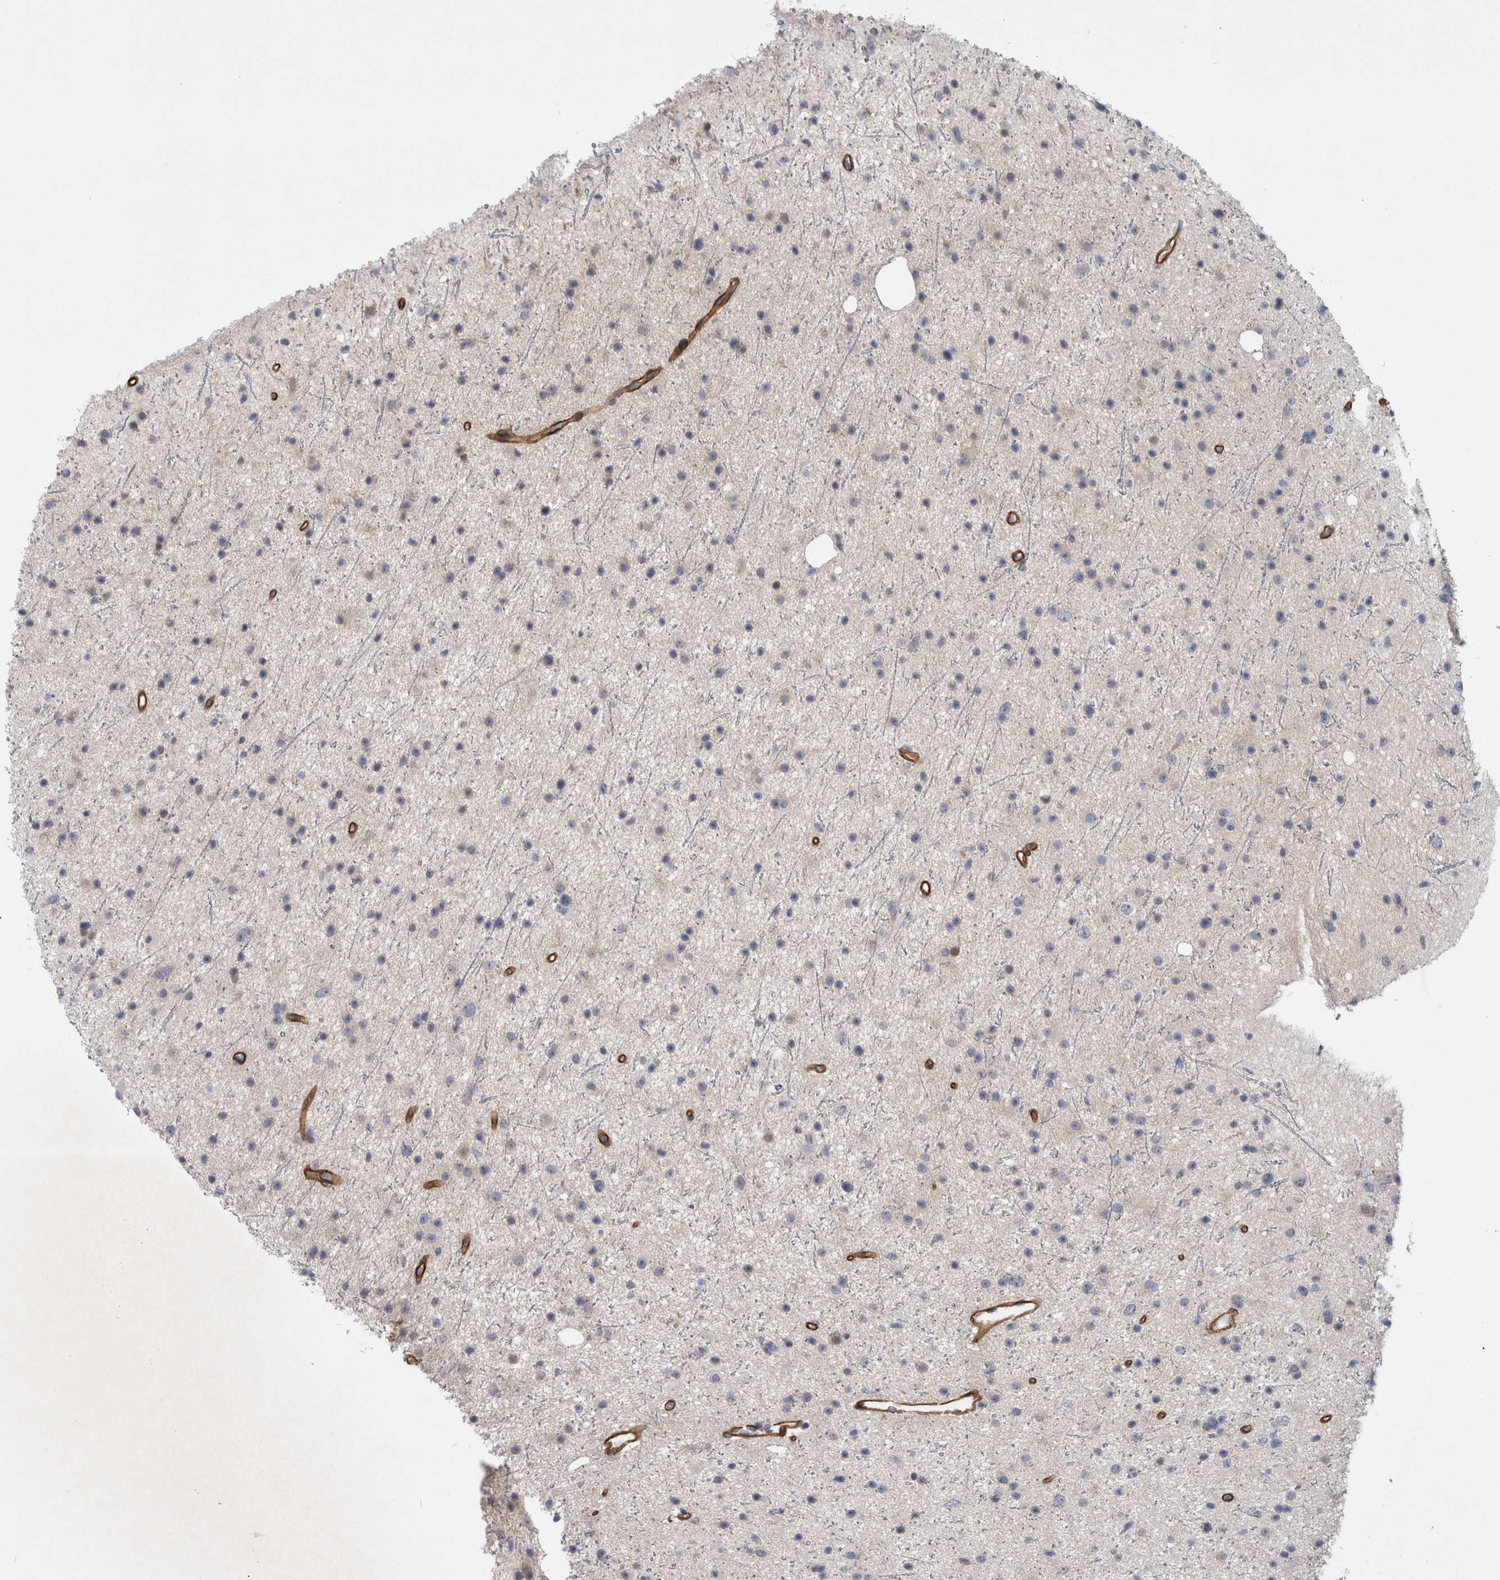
{"staining": {"intensity": "negative", "quantity": "none", "location": "none"}, "tissue": "glioma", "cell_type": "Tumor cells", "image_type": "cancer", "snomed": [{"axis": "morphology", "description": "Glioma, malignant, Low grade"}, {"axis": "topography", "description": "Cerebral cortex"}], "caption": "Immunohistochemistry image of neoplastic tissue: human low-grade glioma (malignant) stained with DAB reveals no significant protein expression in tumor cells.", "gene": "BCAM", "patient": {"sex": "female", "age": 39}}